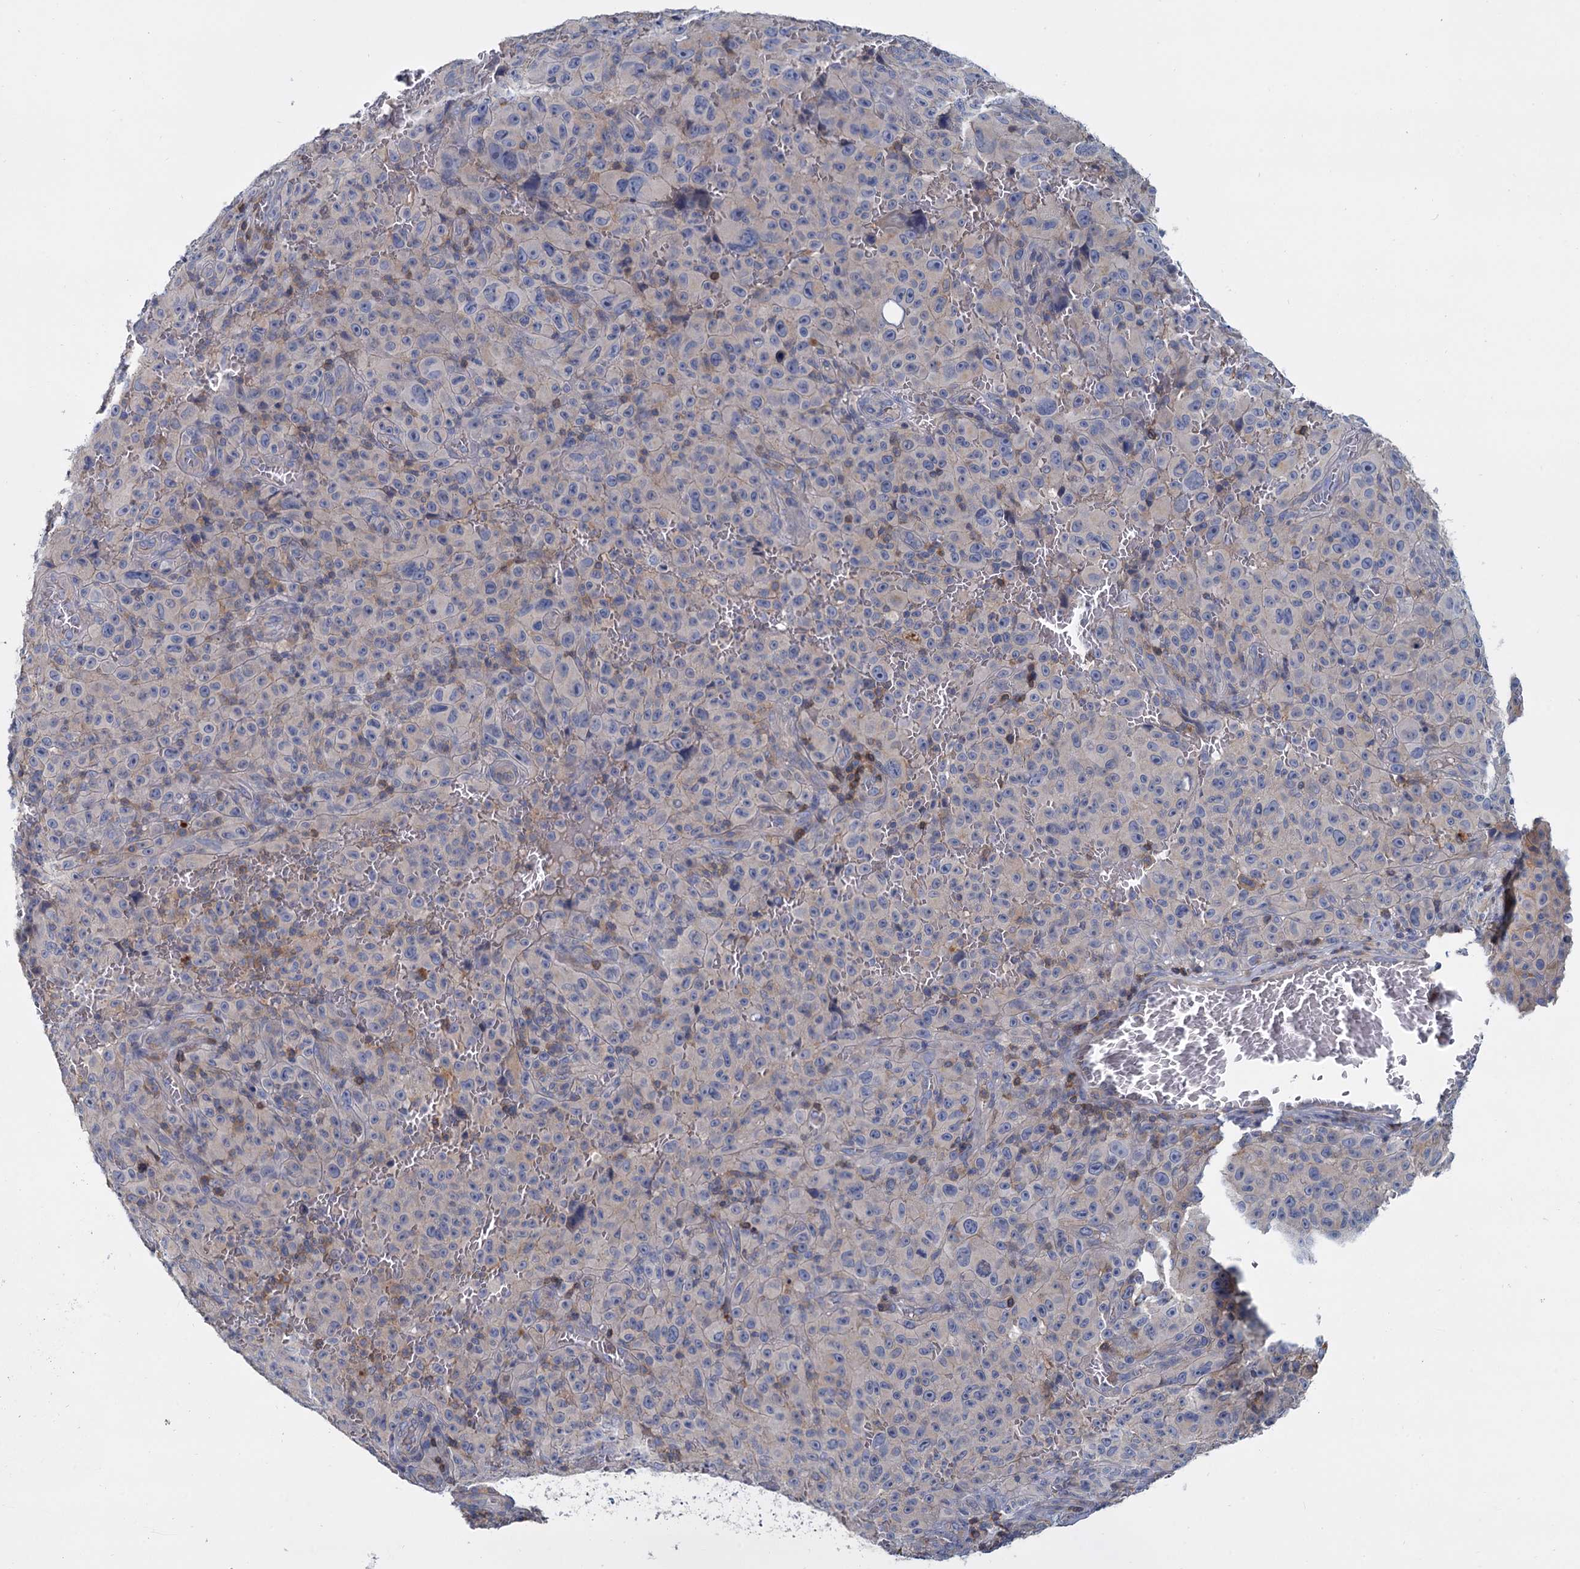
{"staining": {"intensity": "negative", "quantity": "none", "location": "none"}, "tissue": "melanoma", "cell_type": "Tumor cells", "image_type": "cancer", "snomed": [{"axis": "morphology", "description": "Malignant melanoma, NOS"}, {"axis": "topography", "description": "Skin"}], "caption": "DAB immunohistochemical staining of human melanoma shows no significant positivity in tumor cells.", "gene": "ACSM3", "patient": {"sex": "female", "age": 82}}